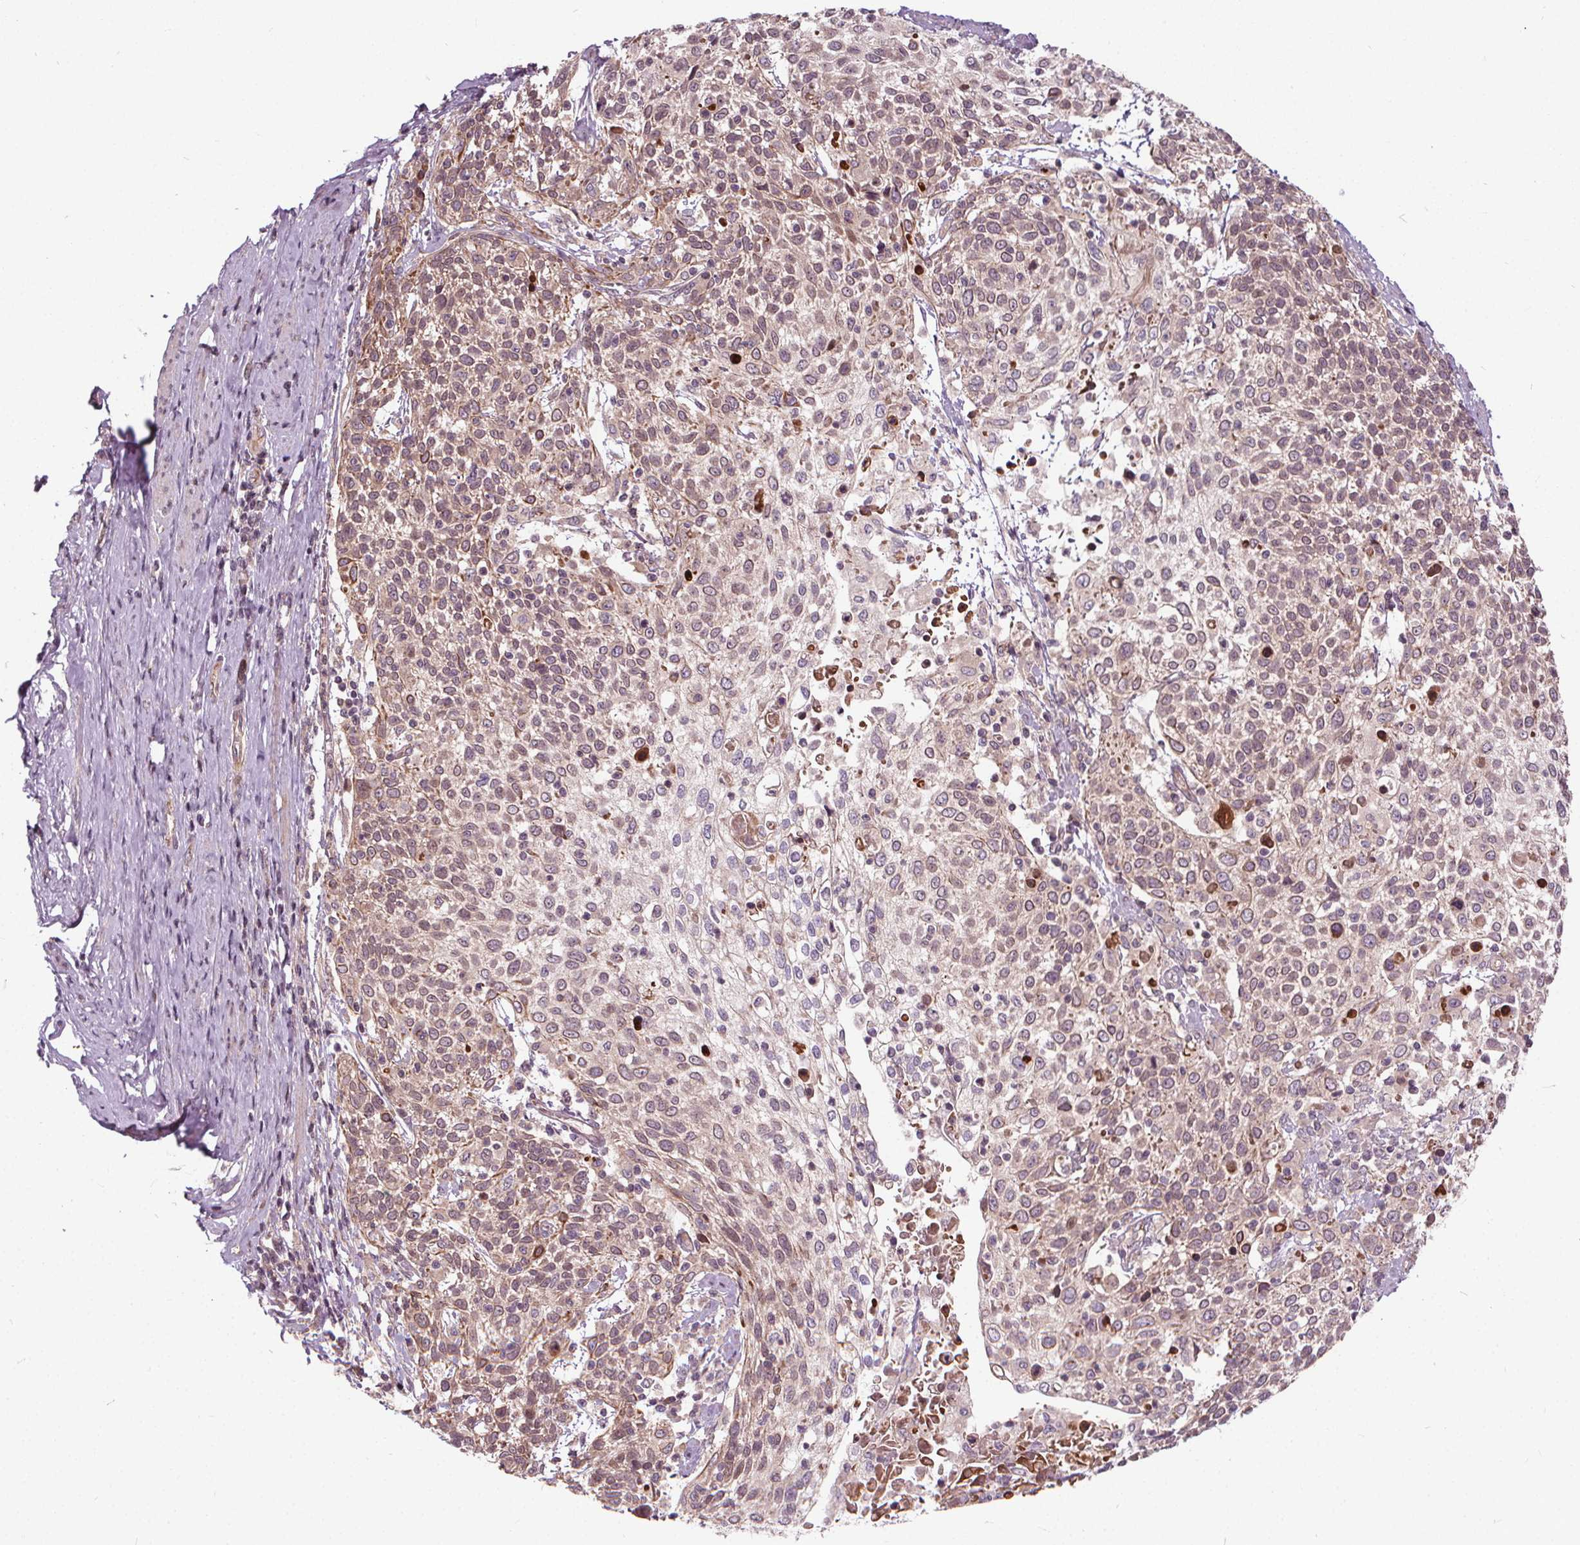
{"staining": {"intensity": "weak", "quantity": ">75%", "location": "cytoplasmic/membranous"}, "tissue": "cervical cancer", "cell_type": "Tumor cells", "image_type": "cancer", "snomed": [{"axis": "morphology", "description": "Squamous cell carcinoma, NOS"}, {"axis": "topography", "description": "Cervix"}], "caption": "Cervical squamous cell carcinoma stained with a protein marker shows weak staining in tumor cells.", "gene": "INPP5E", "patient": {"sex": "female", "age": 61}}